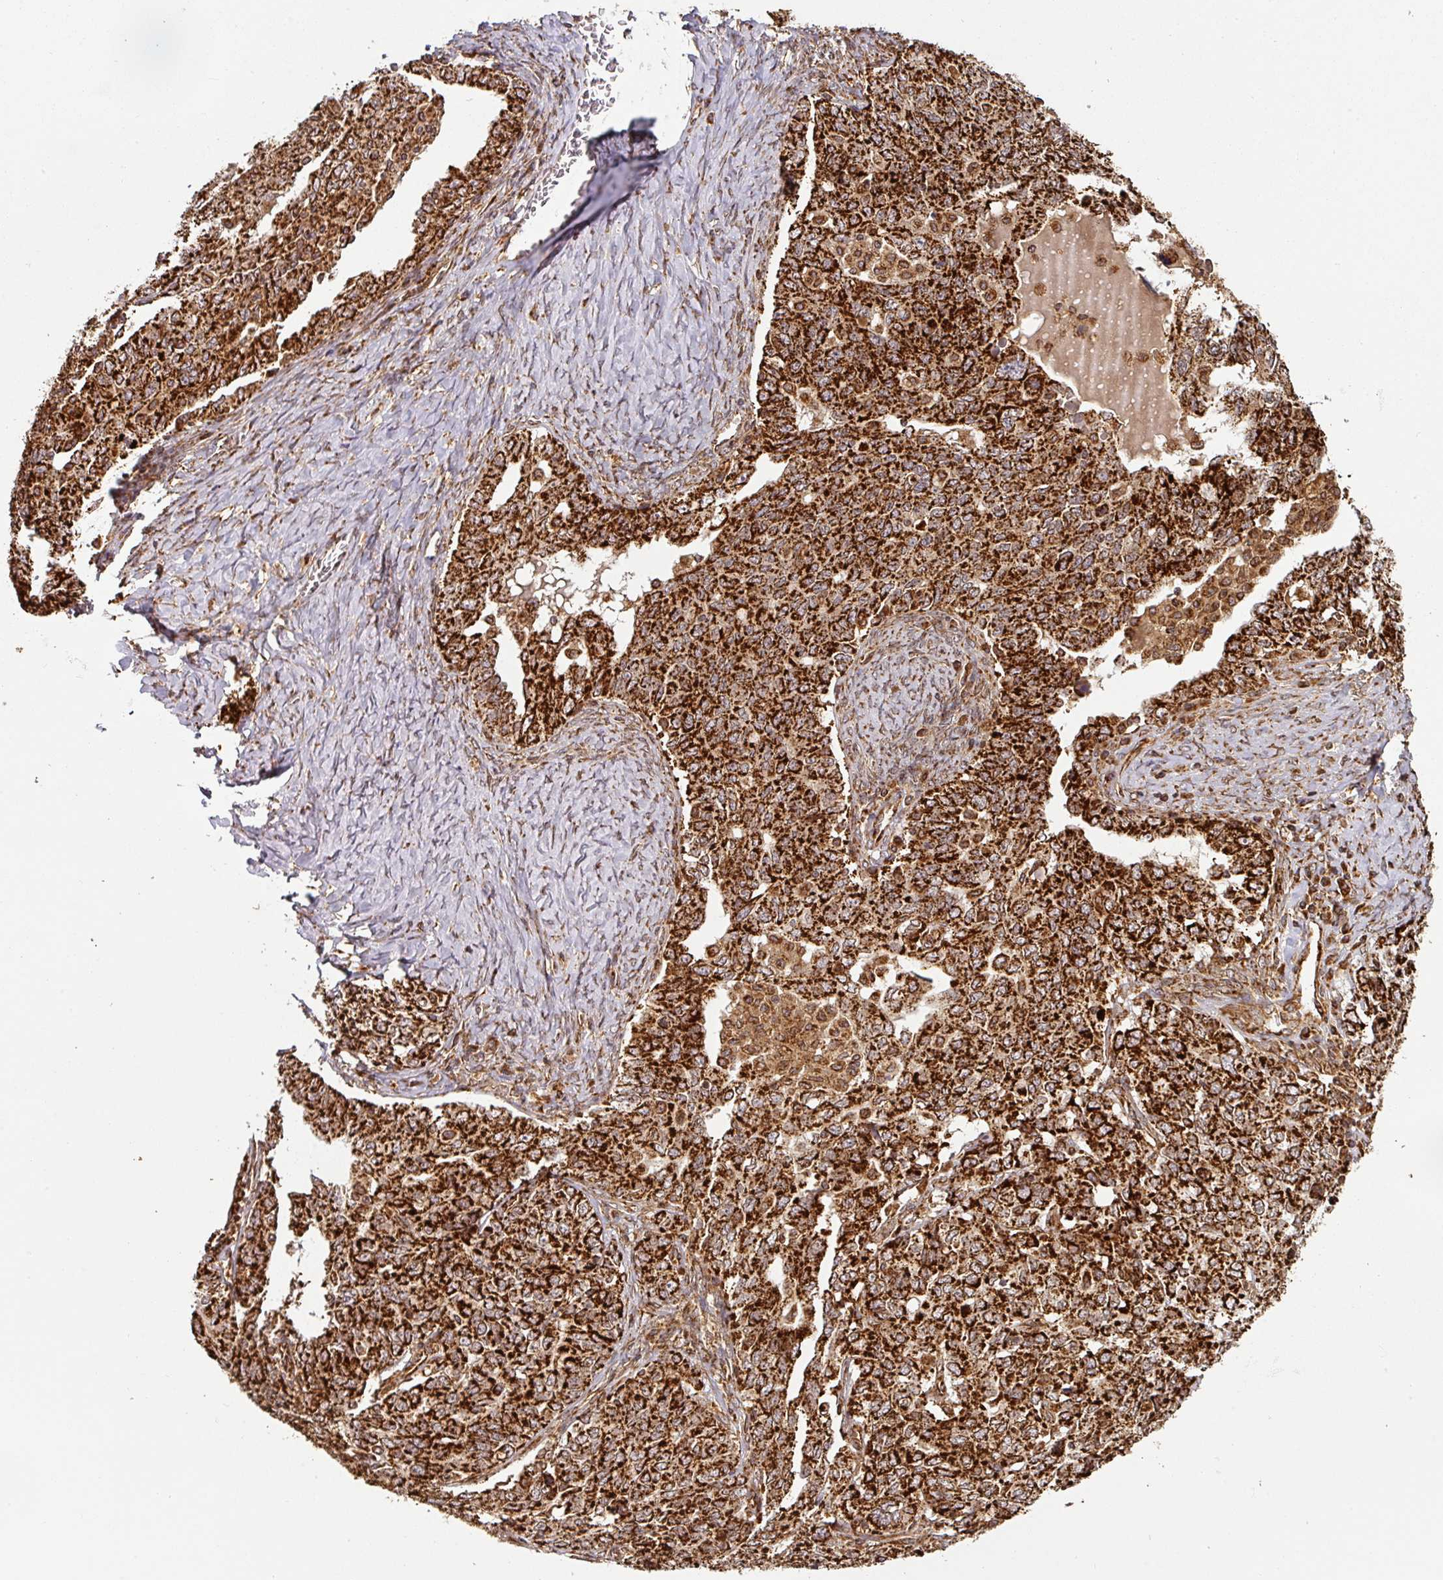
{"staining": {"intensity": "strong", "quantity": ">75%", "location": "cytoplasmic/membranous"}, "tissue": "ovarian cancer", "cell_type": "Tumor cells", "image_type": "cancer", "snomed": [{"axis": "morphology", "description": "Carcinoma, endometroid"}, {"axis": "topography", "description": "Ovary"}], "caption": "Immunohistochemistry of human endometroid carcinoma (ovarian) exhibits high levels of strong cytoplasmic/membranous expression in about >75% of tumor cells.", "gene": "TRAP1", "patient": {"sex": "female", "age": 62}}